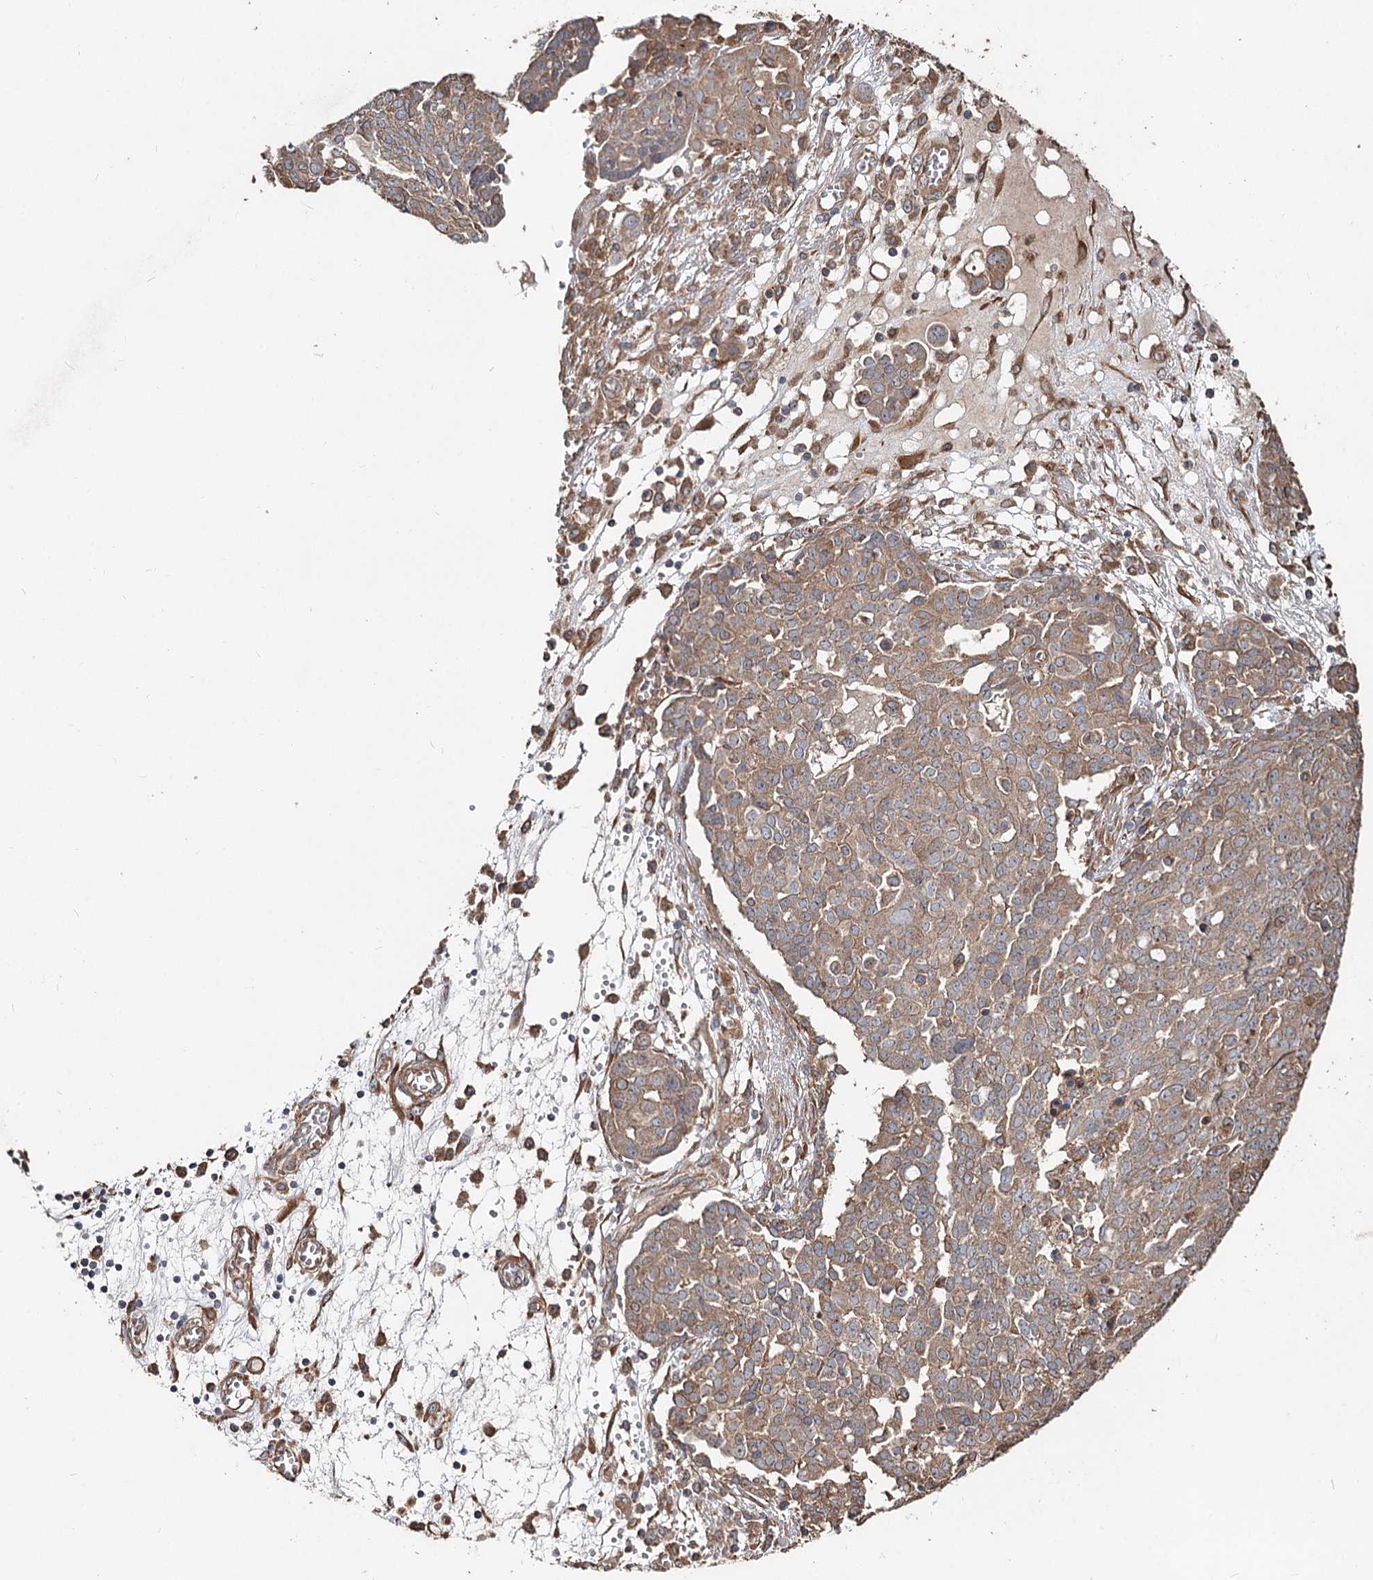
{"staining": {"intensity": "moderate", "quantity": ">75%", "location": "cytoplasmic/membranous"}, "tissue": "ovarian cancer", "cell_type": "Tumor cells", "image_type": "cancer", "snomed": [{"axis": "morphology", "description": "Cystadenocarcinoma, serous, NOS"}, {"axis": "topography", "description": "Soft tissue"}, {"axis": "topography", "description": "Ovary"}], "caption": "Immunohistochemistry image of human ovarian cancer stained for a protein (brown), which exhibits medium levels of moderate cytoplasmic/membranous positivity in approximately >75% of tumor cells.", "gene": "SPART", "patient": {"sex": "female", "age": 57}}